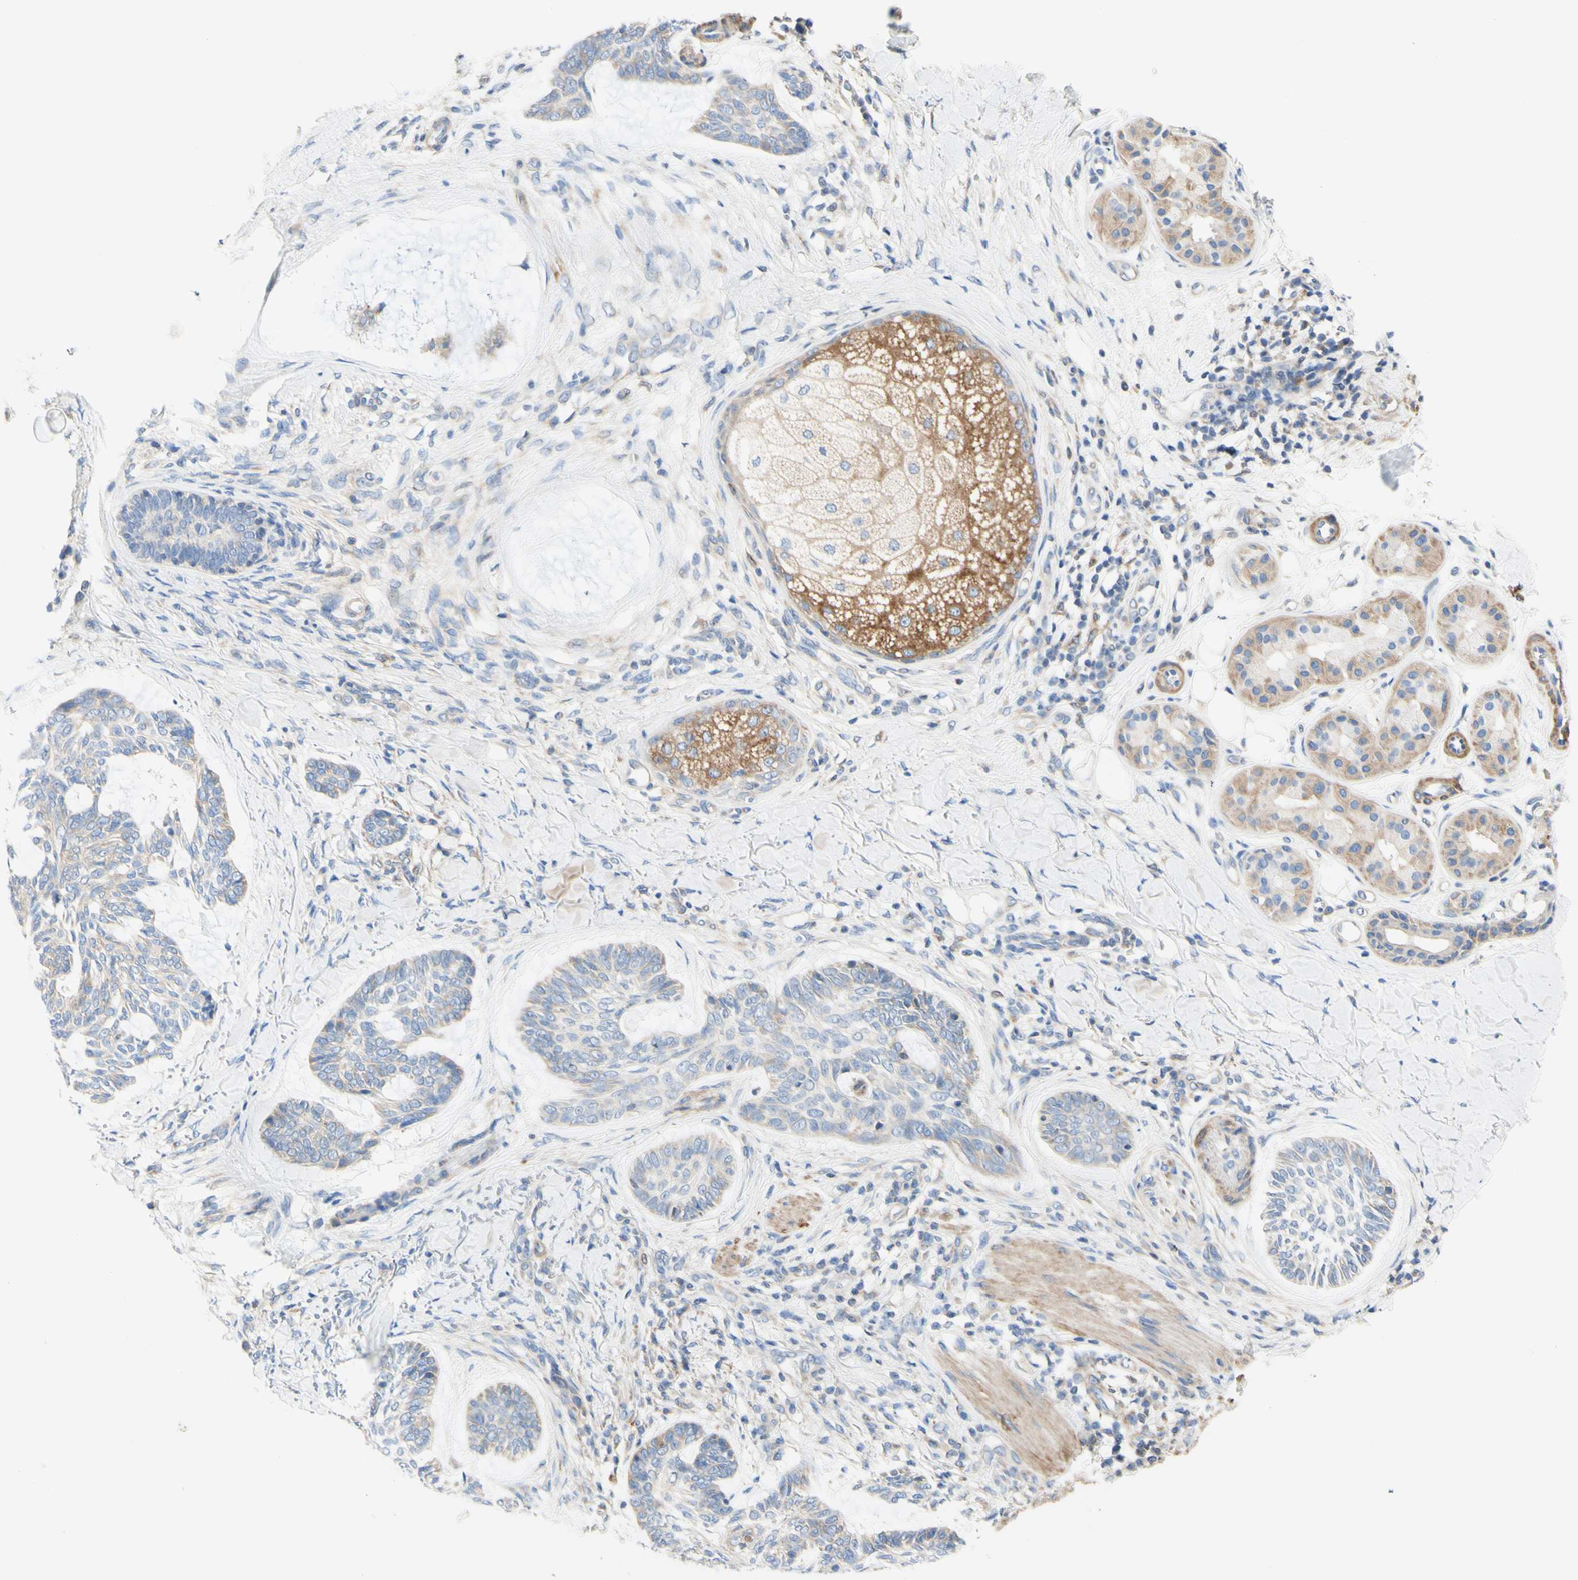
{"staining": {"intensity": "weak", "quantity": "<25%", "location": "cytoplasmic/membranous"}, "tissue": "skin cancer", "cell_type": "Tumor cells", "image_type": "cancer", "snomed": [{"axis": "morphology", "description": "Basal cell carcinoma"}, {"axis": "topography", "description": "Skin"}], "caption": "There is no significant positivity in tumor cells of basal cell carcinoma (skin).", "gene": "RETREG2", "patient": {"sex": "male", "age": 43}}